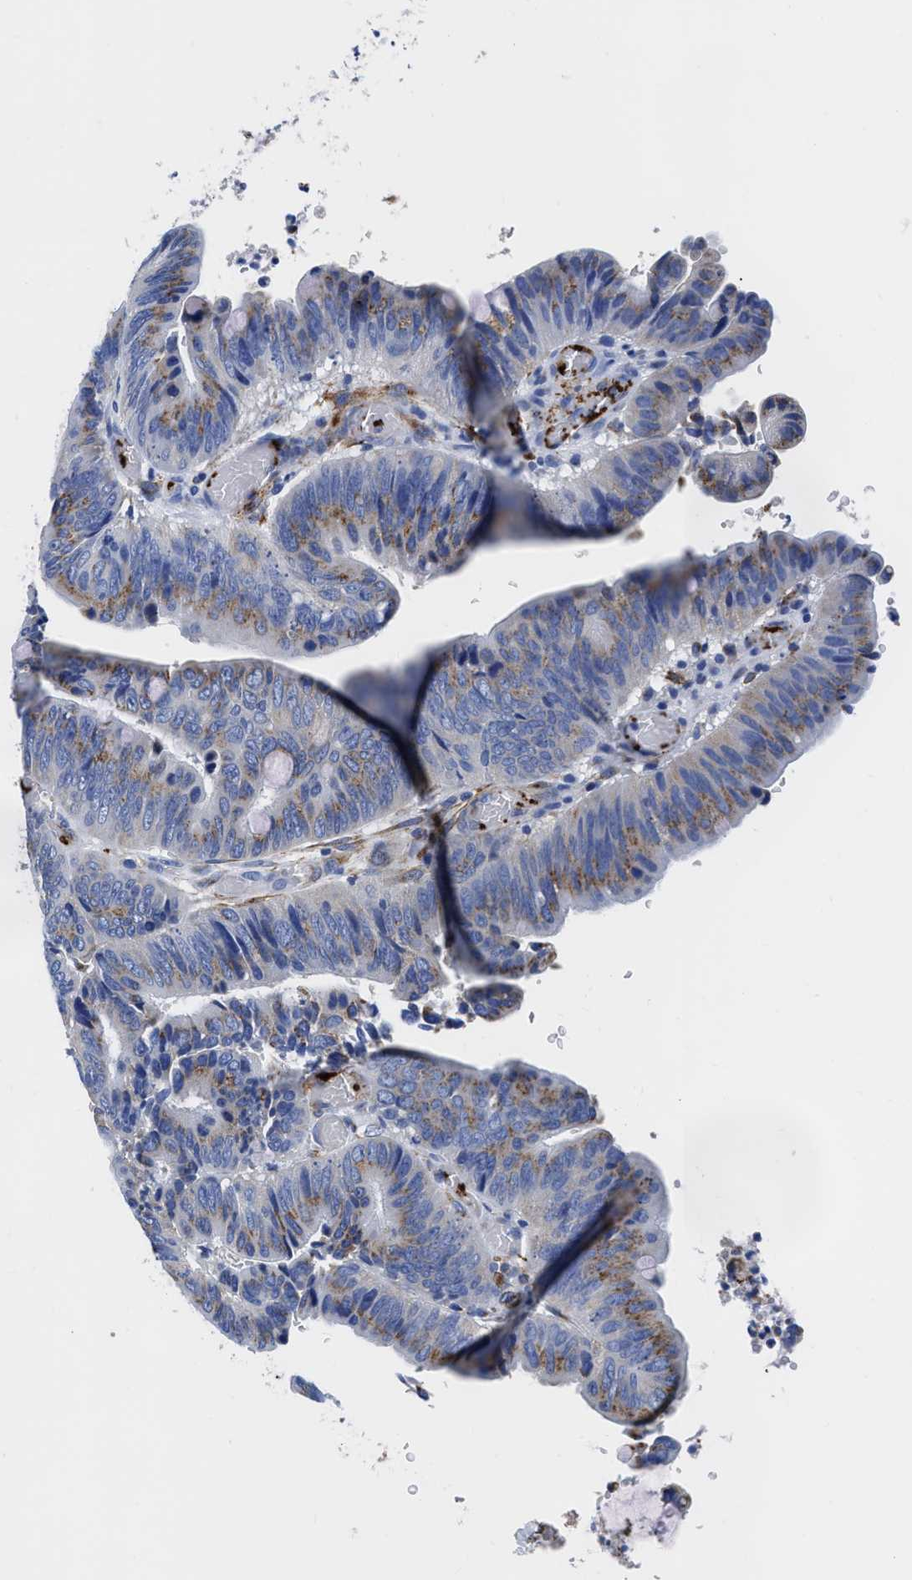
{"staining": {"intensity": "moderate", "quantity": "<25%", "location": "cytoplasmic/membranous"}, "tissue": "colorectal cancer", "cell_type": "Tumor cells", "image_type": "cancer", "snomed": [{"axis": "morphology", "description": "Normal tissue, NOS"}, {"axis": "morphology", "description": "Adenocarcinoma, NOS"}, {"axis": "topography", "description": "Rectum"}, {"axis": "topography", "description": "Peripheral nerve tissue"}], "caption": "Colorectal adenocarcinoma stained with a brown dye reveals moderate cytoplasmic/membranous positive expression in approximately <25% of tumor cells.", "gene": "TVP23B", "patient": {"sex": "male", "age": 92}}